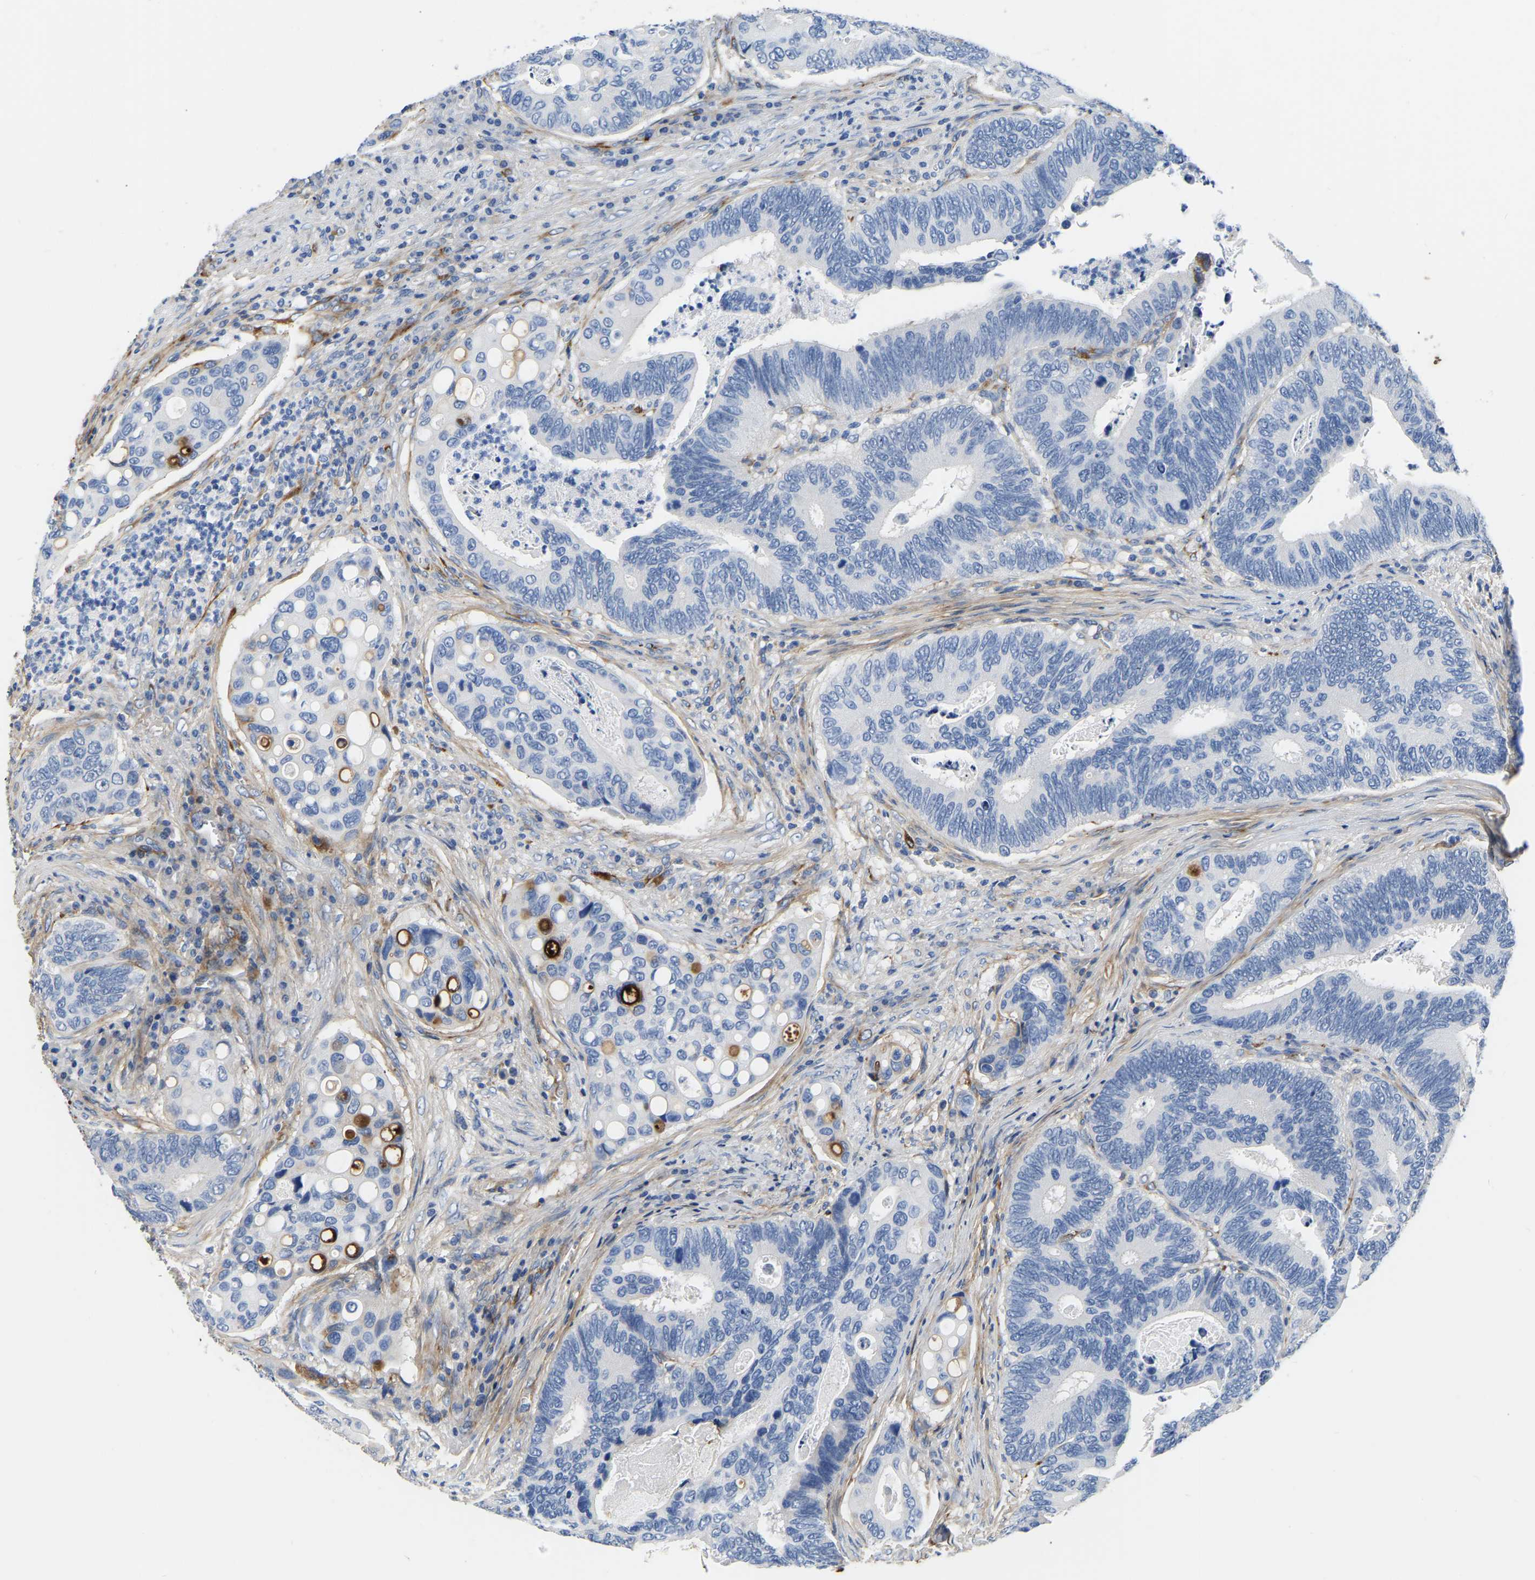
{"staining": {"intensity": "negative", "quantity": "none", "location": "none"}, "tissue": "colorectal cancer", "cell_type": "Tumor cells", "image_type": "cancer", "snomed": [{"axis": "morphology", "description": "Inflammation, NOS"}, {"axis": "morphology", "description": "Adenocarcinoma, NOS"}, {"axis": "topography", "description": "Colon"}], "caption": "Human colorectal cancer (adenocarcinoma) stained for a protein using IHC exhibits no expression in tumor cells.", "gene": "COL6A1", "patient": {"sex": "male", "age": 72}}